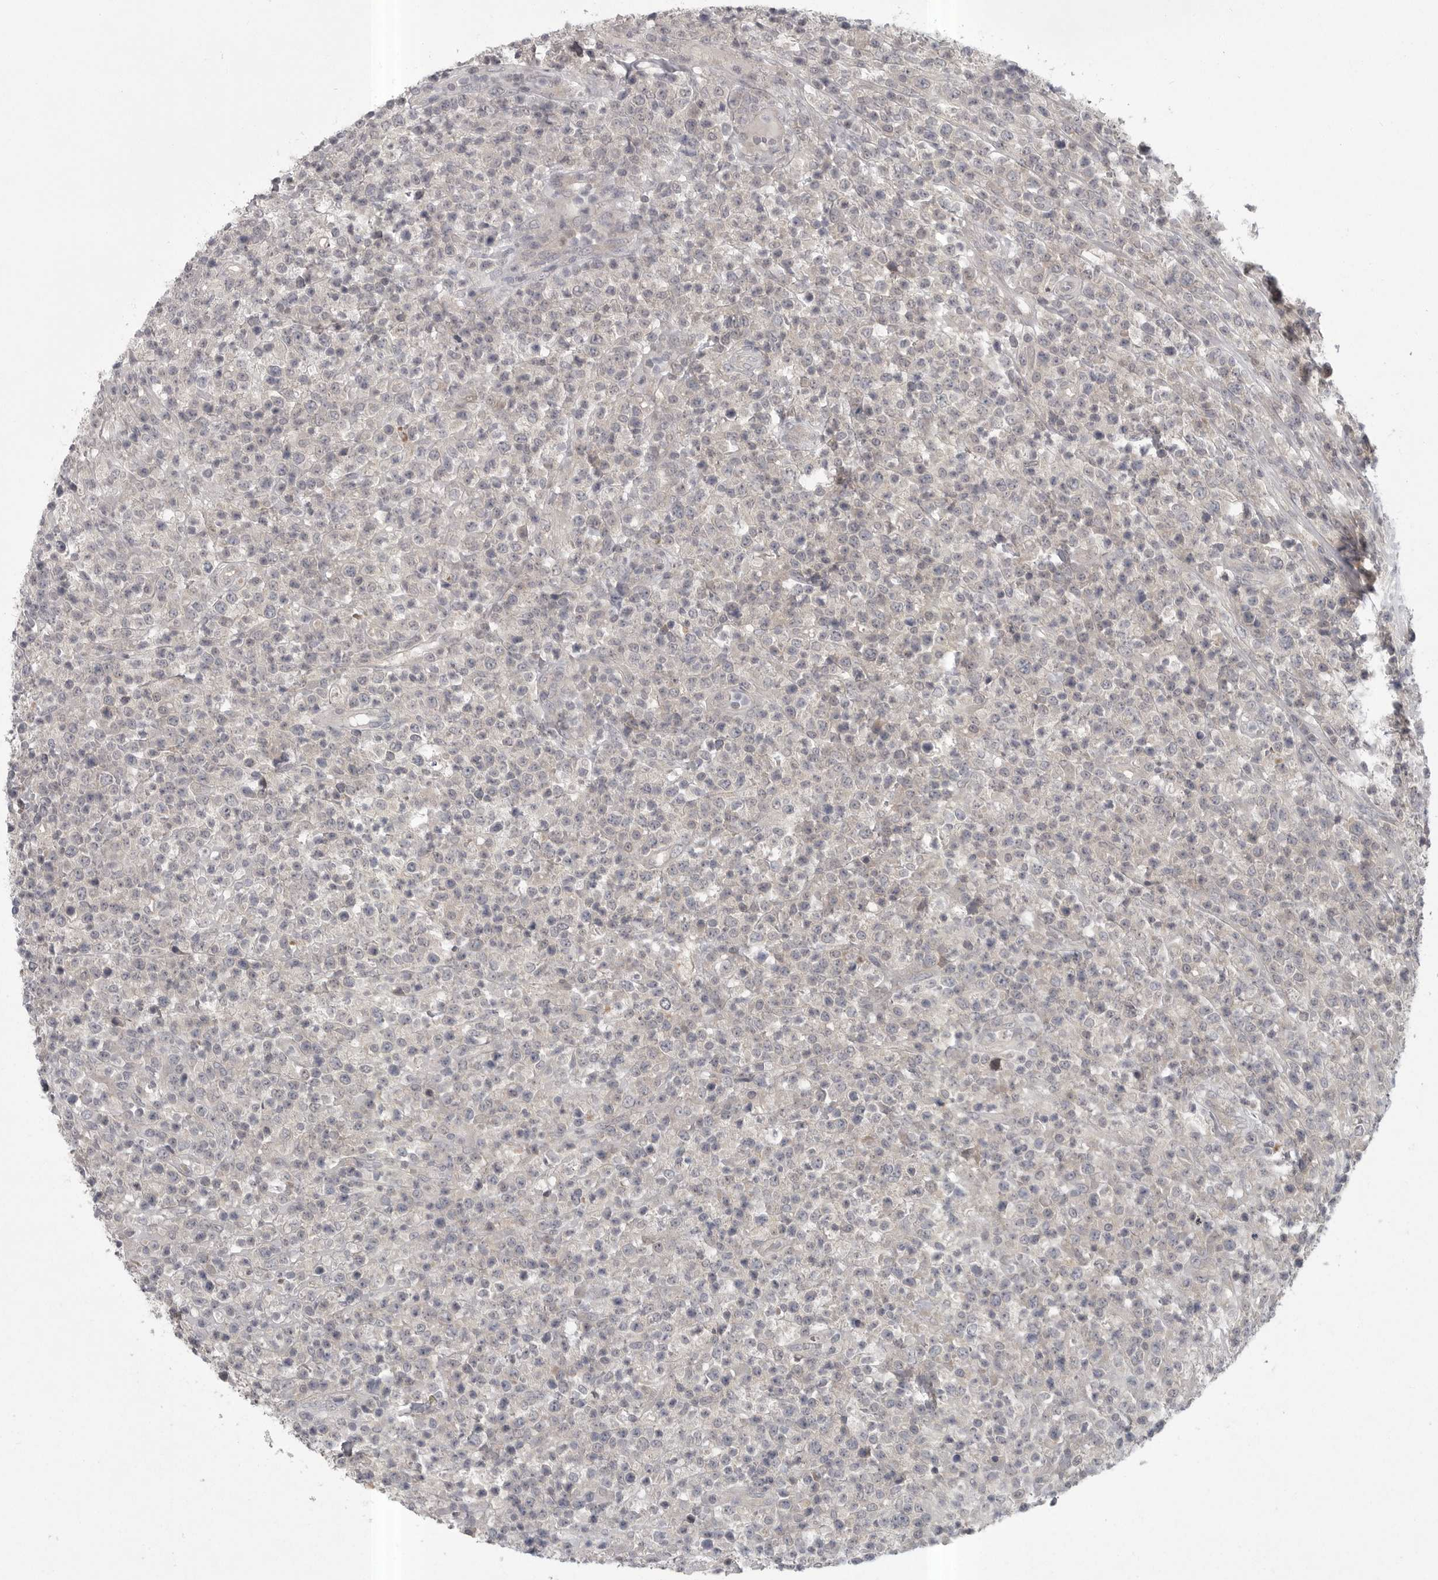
{"staining": {"intensity": "negative", "quantity": "none", "location": "none"}, "tissue": "lymphoma", "cell_type": "Tumor cells", "image_type": "cancer", "snomed": [{"axis": "morphology", "description": "Malignant lymphoma, non-Hodgkin's type, High grade"}, {"axis": "topography", "description": "Colon"}], "caption": "The immunohistochemistry micrograph has no significant expression in tumor cells of high-grade malignant lymphoma, non-Hodgkin's type tissue.", "gene": "PHF13", "patient": {"sex": "female", "age": 53}}